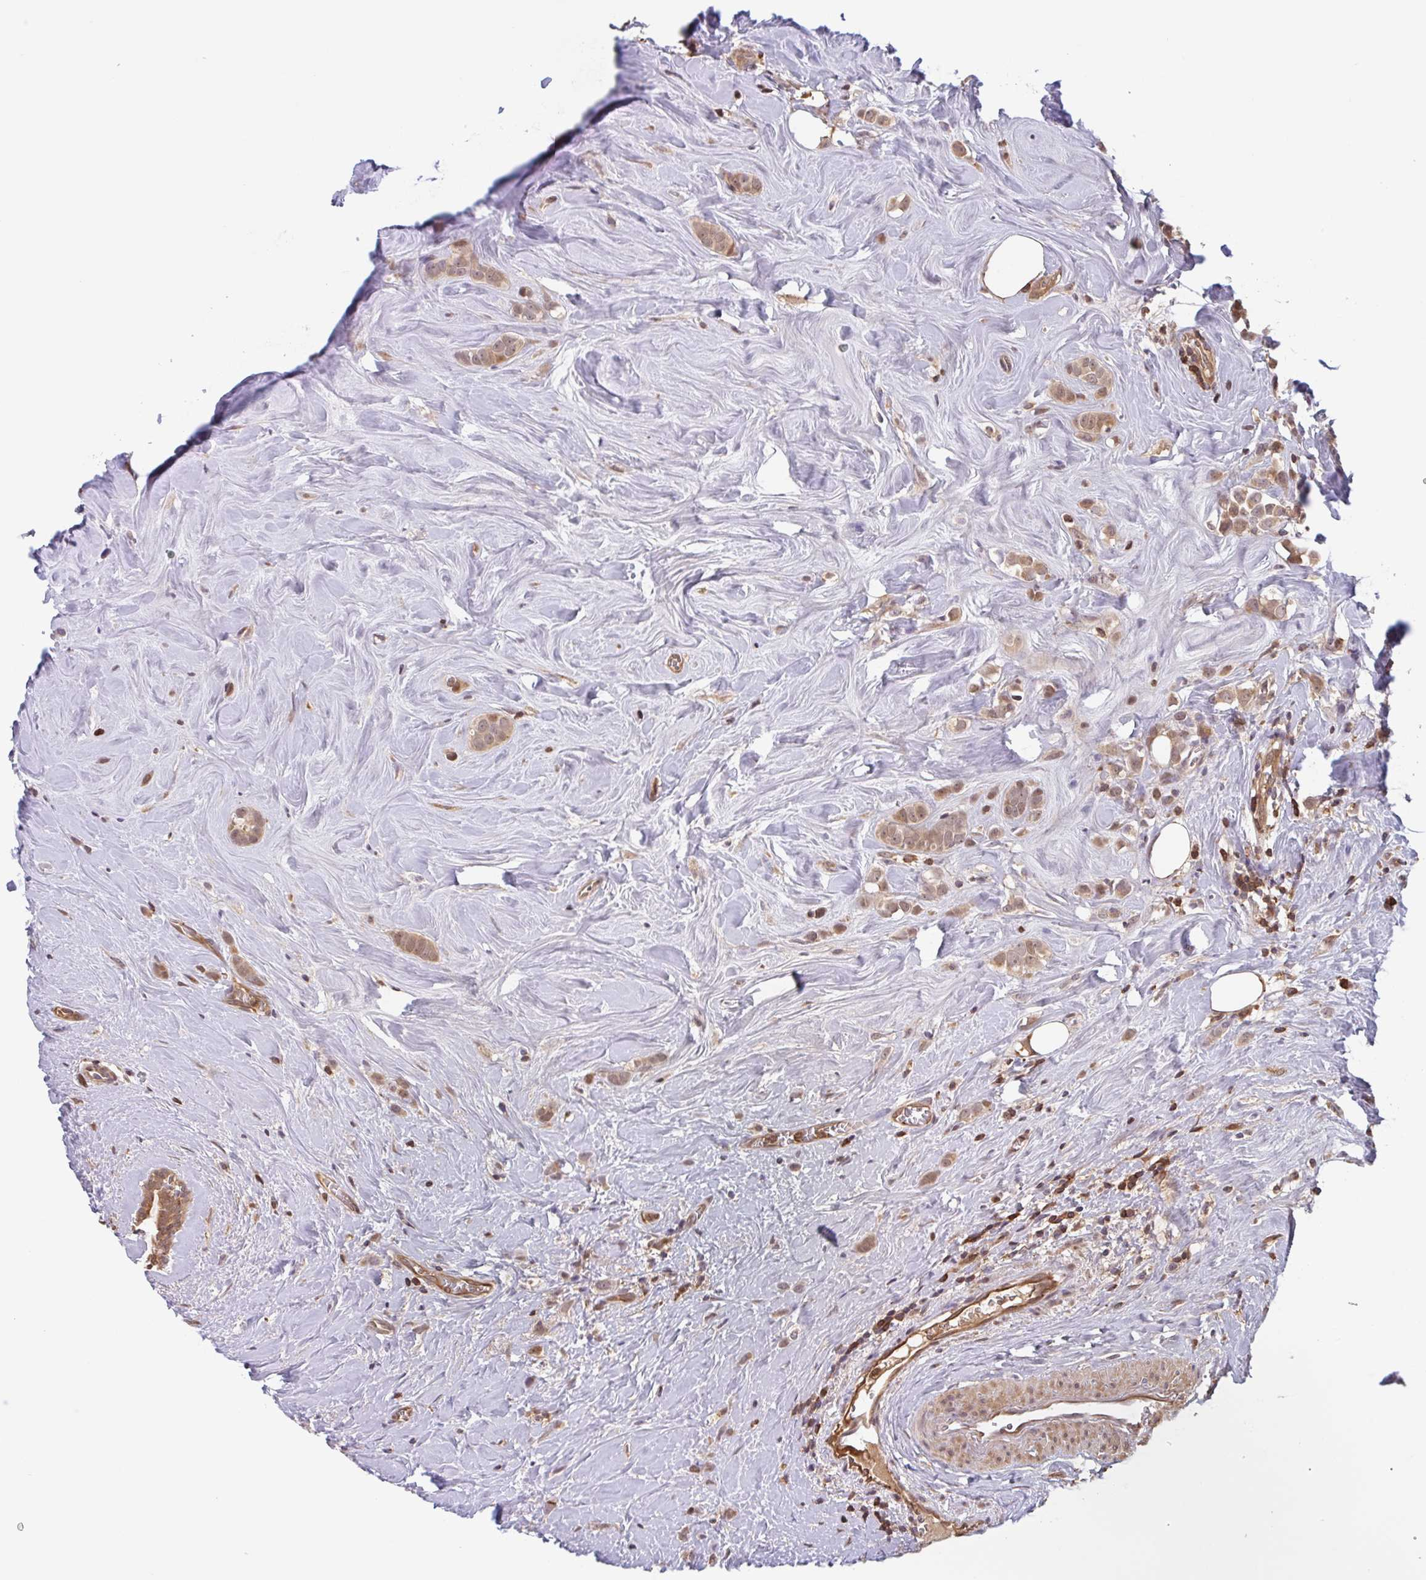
{"staining": {"intensity": "moderate", "quantity": ">75%", "location": "cytoplasmic/membranous,nuclear"}, "tissue": "breast cancer", "cell_type": "Tumor cells", "image_type": "cancer", "snomed": [{"axis": "morphology", "description": "Duct carcinoma"}, {"axis": "topography", "description": "Breast"}], "caption": "High-power microscopy captured an IHC micrograph of infiltrating ductal carcinoma (breast), revealing moderate cytoplasmic/membranous and nuclear expression in about >75% of tumor cells.", "gene": "OTOP2", "patient": {"sex": "female", "age": 80}}